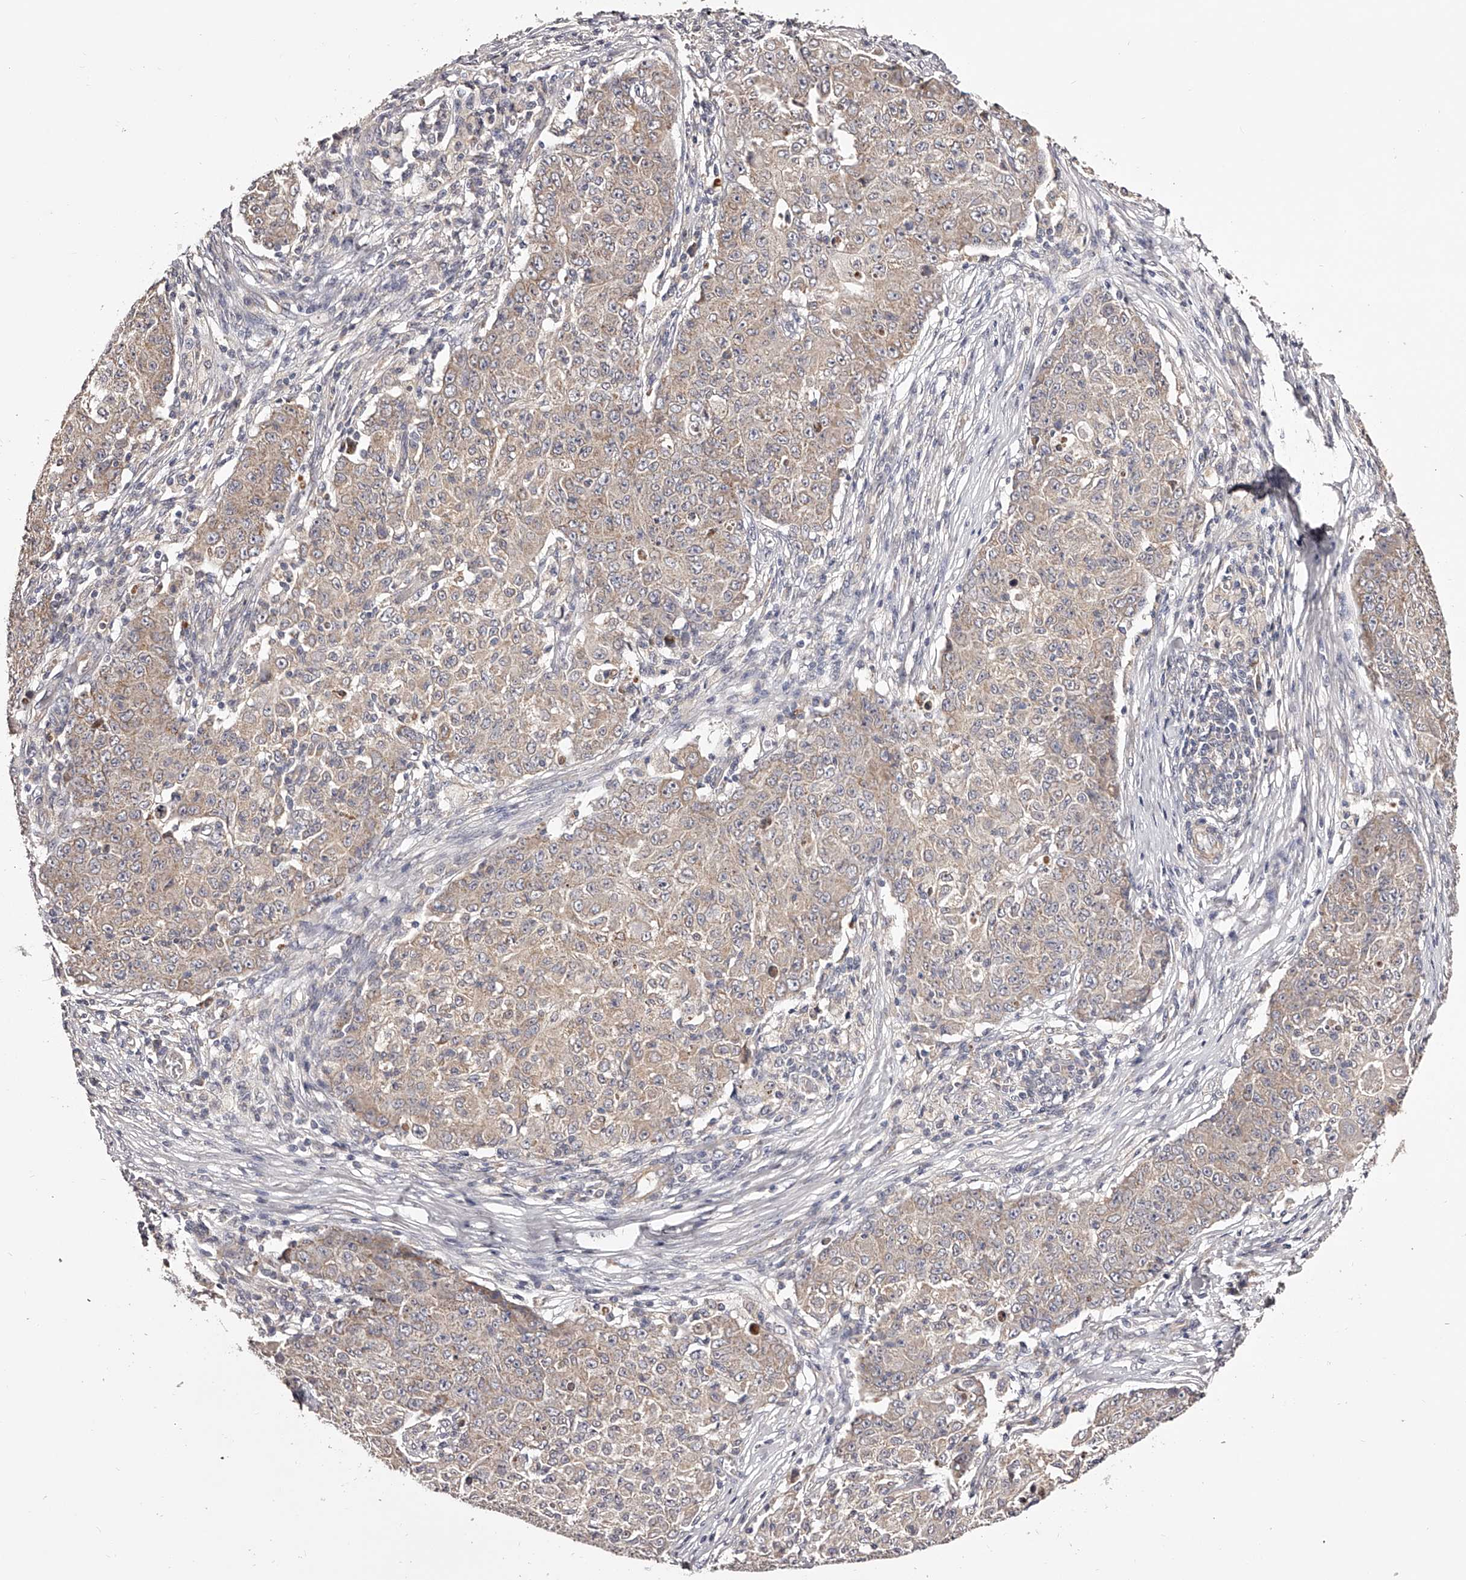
{"staining": {"intensity": "weak", "quantity": ">75%", "location": "cytoplasmic/membranous"}, "tissue": "ovarian cancer", "cell_type": "Tumor cells", "image_type": "cancer", "snomed": [{"axis": "morphology", "description": "Carcinoma, endometroid"}, {"axis": "topography", "description": "Ovary"}], "caption": "Ovarian cancer stained with DAB IHC reveals low levels of weak cytoplasmic/membranous positivity in about >75% of tumor cells.", "gene": "ODF2L", "patient": {"sex": "female", "age": 42}}